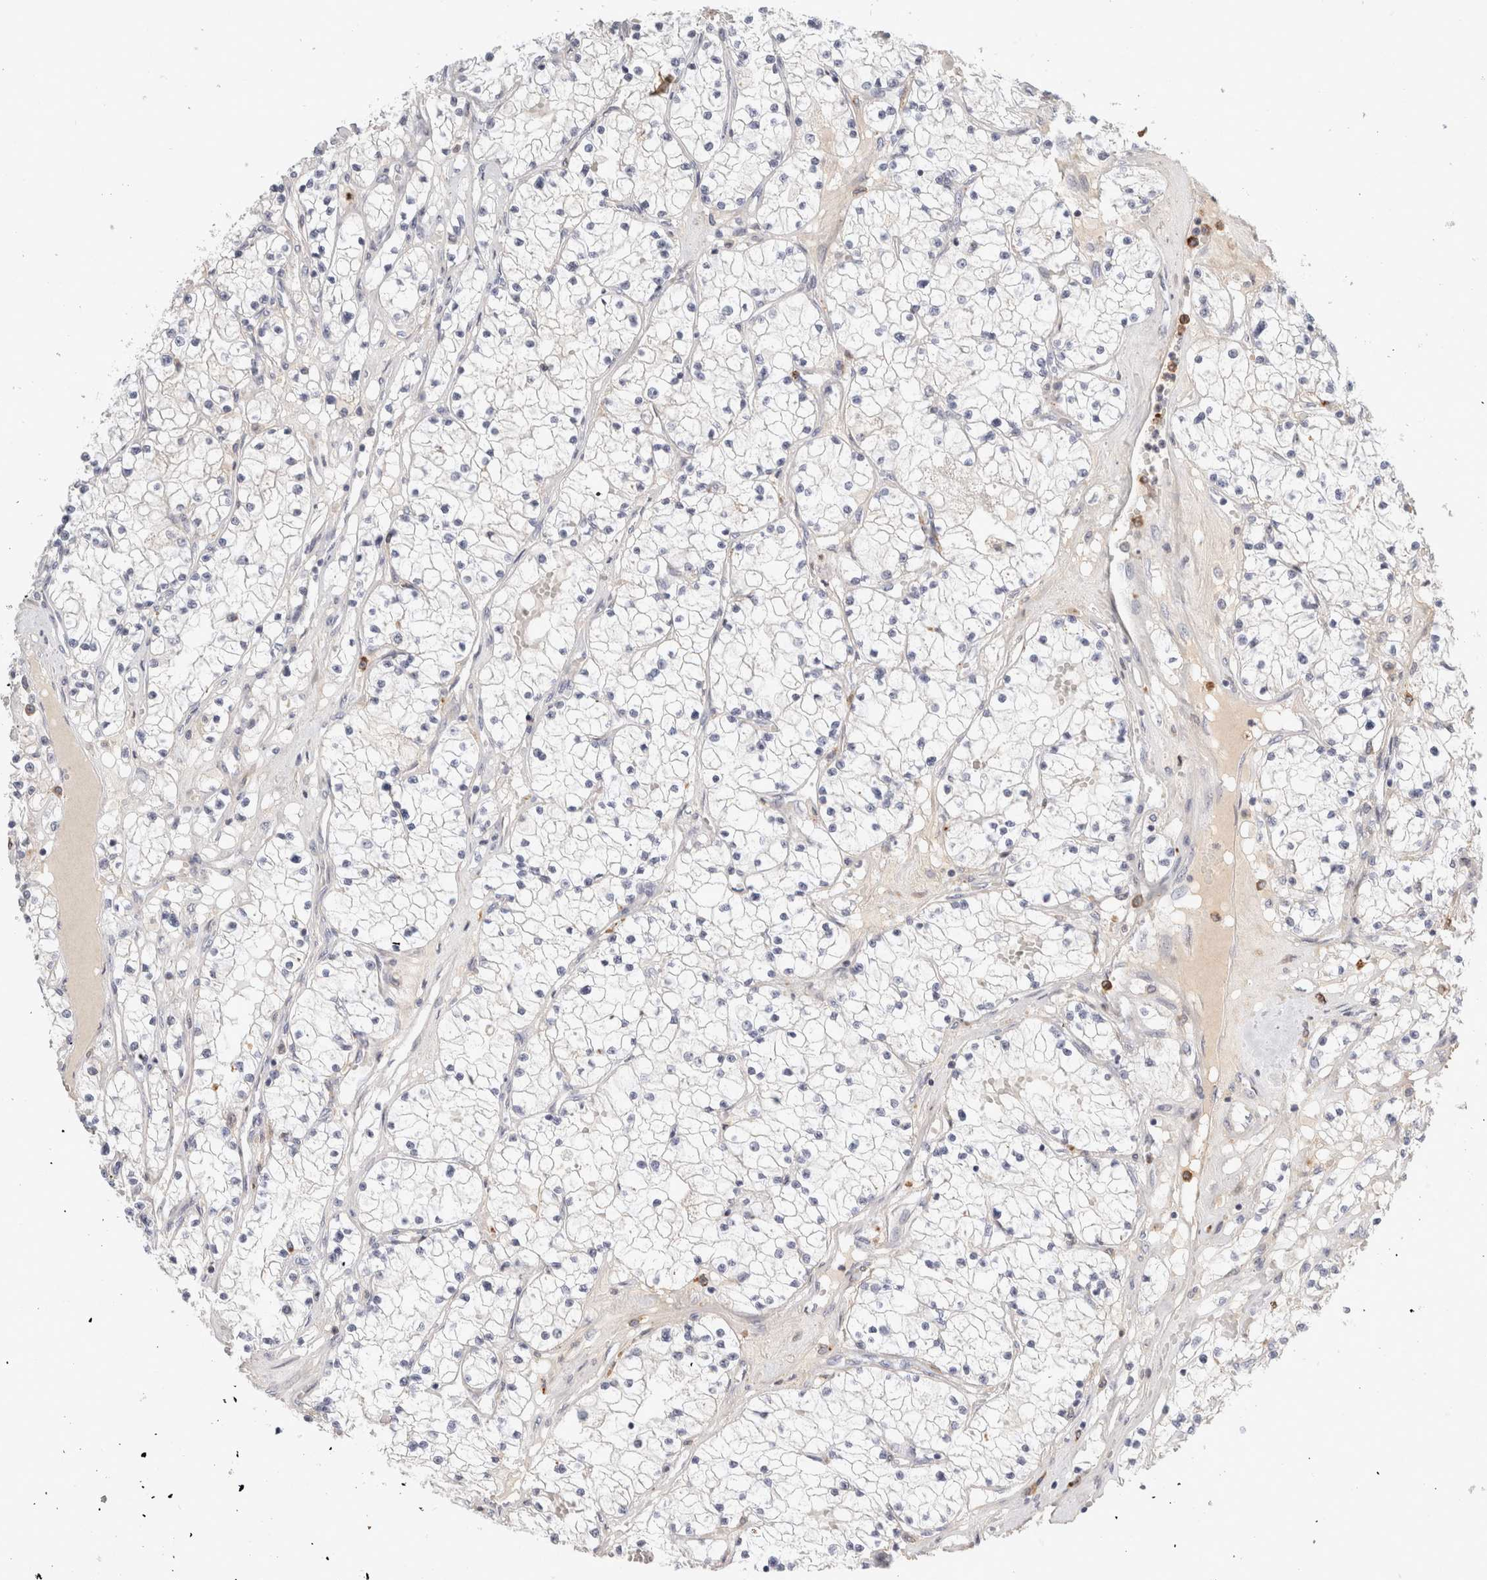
{"staining": {"intensity": "negative", "quantity": "none", "location": "none"}, "tissue": "renal cancer", "cell_type": "Tumor cells", "image_type": "cancer", "snomed": [{"axis": "morphology", "description": "Normal tissue, NOS"}, {"axis": "morphology", "description": "Adenocarcinoma, NOS"}, {"axis": "topography", "description": "Kidney"}], "caption": "Immunohistochemical staining of renal cancer (adenocarcinoma) exhibits no significant expression in tumor cells.", "gene": "FGL2", "patient": {"sex": "male", "age": 68}}